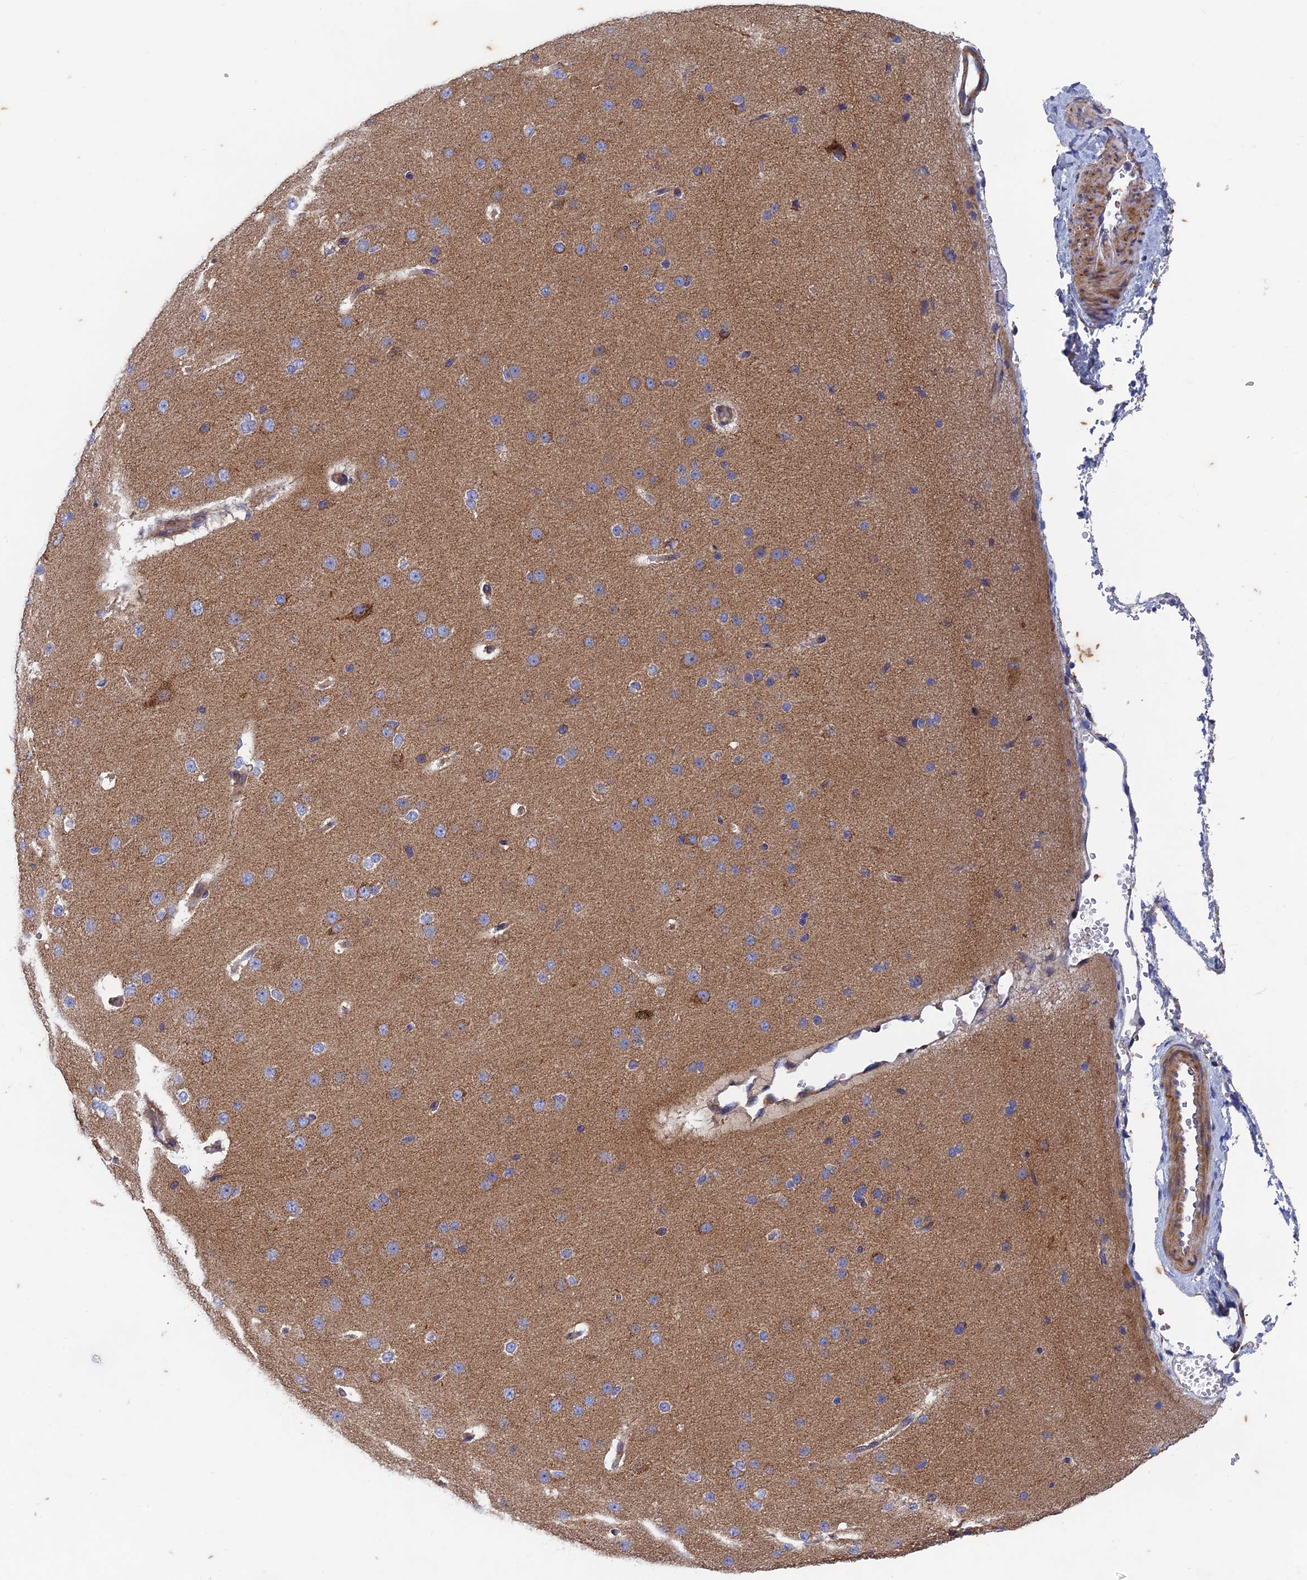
{"staining": {"intensity": "moderate", "quantity": ">75%", "location": "cytoplasmic/membranous"}, "tissue": "cerebral cortex", "cell_type": "Endothelial cells", "image_type": "normal", "snomed": [{"axis": "morphology", "description": "Normal tissue, NOS"}, {"axis": "morphology", "description": "Developmental malformation"}, {"axis": "topography", "description": "Cerebral cortex"}], "caption": "Human cerebral cortex stained with a brown dye displays moderate cytoplasmic/membranous positive staining in approximately >75% of endothelial cells.", "gene": "AP4S1", "patient": {"sex": "female", "age": 30}}